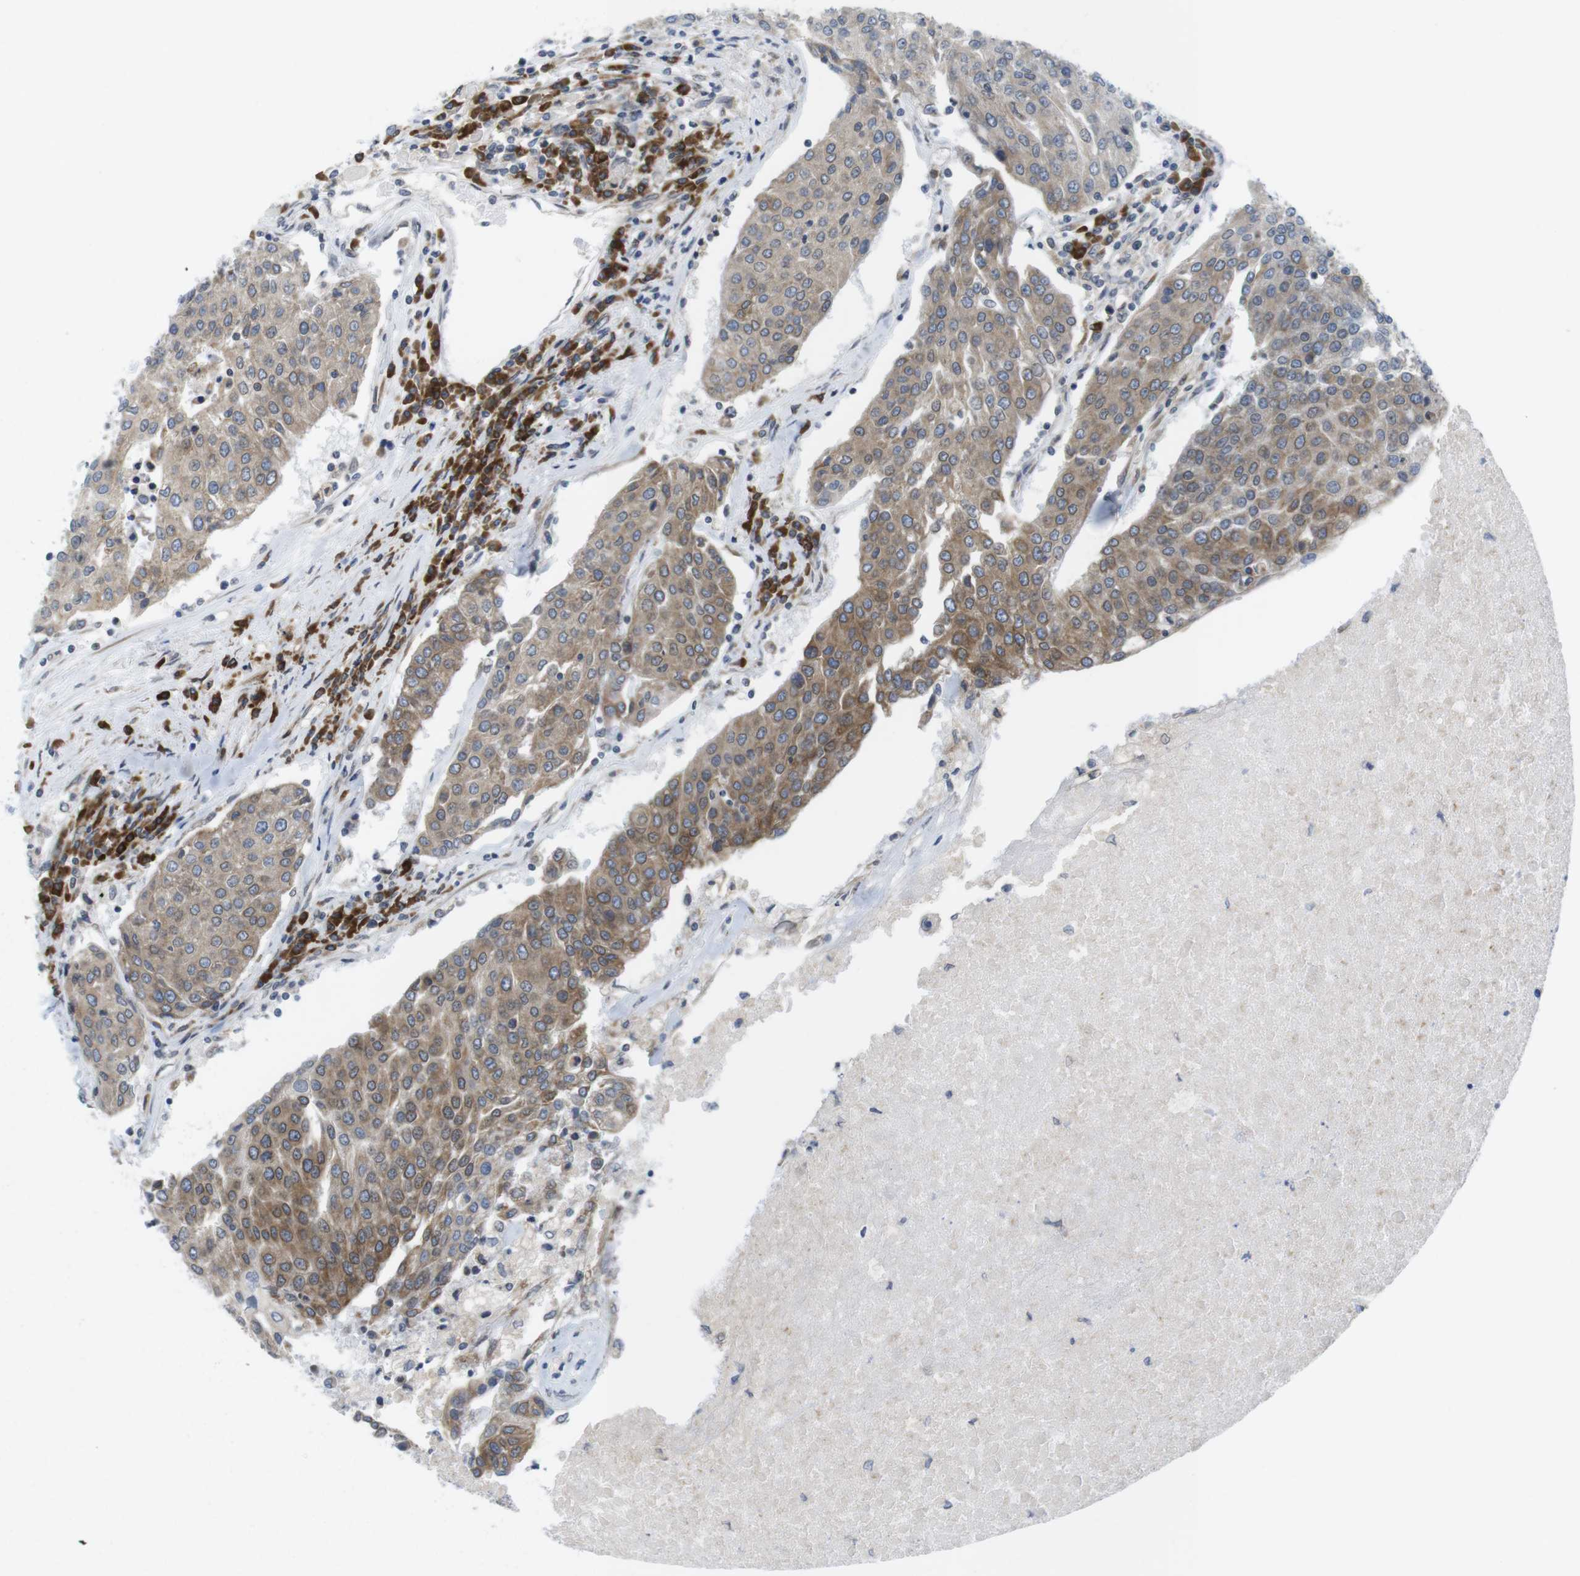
{"staining": {"intensity": "moderate", "quantity": "25%-75%", "location": "cytoplasmic/membranous"}, "tissue": "urothelial cancer", "cell_type": "Tumor cells", "image_type": "cancer", "snomed": [{"axis": "morphology", "description": "Urothelial carcinoma, High grade"}, {"axis": "topography", "description": "Urinary bladder"}], "caption": "High-magnification brightfield microscopy of urothelial cancer stained with DAB (brown) and counterstained with hematoxylin (blue). tumor cells exhibit moderate cytoplasmic/membranous expression is appreciated in about25%-75% of cells. (DAB IHC with brightfield microscopy, high magnification).", "gene": "ERGIC3", "patient": {"sex": "female", "age": 85}}